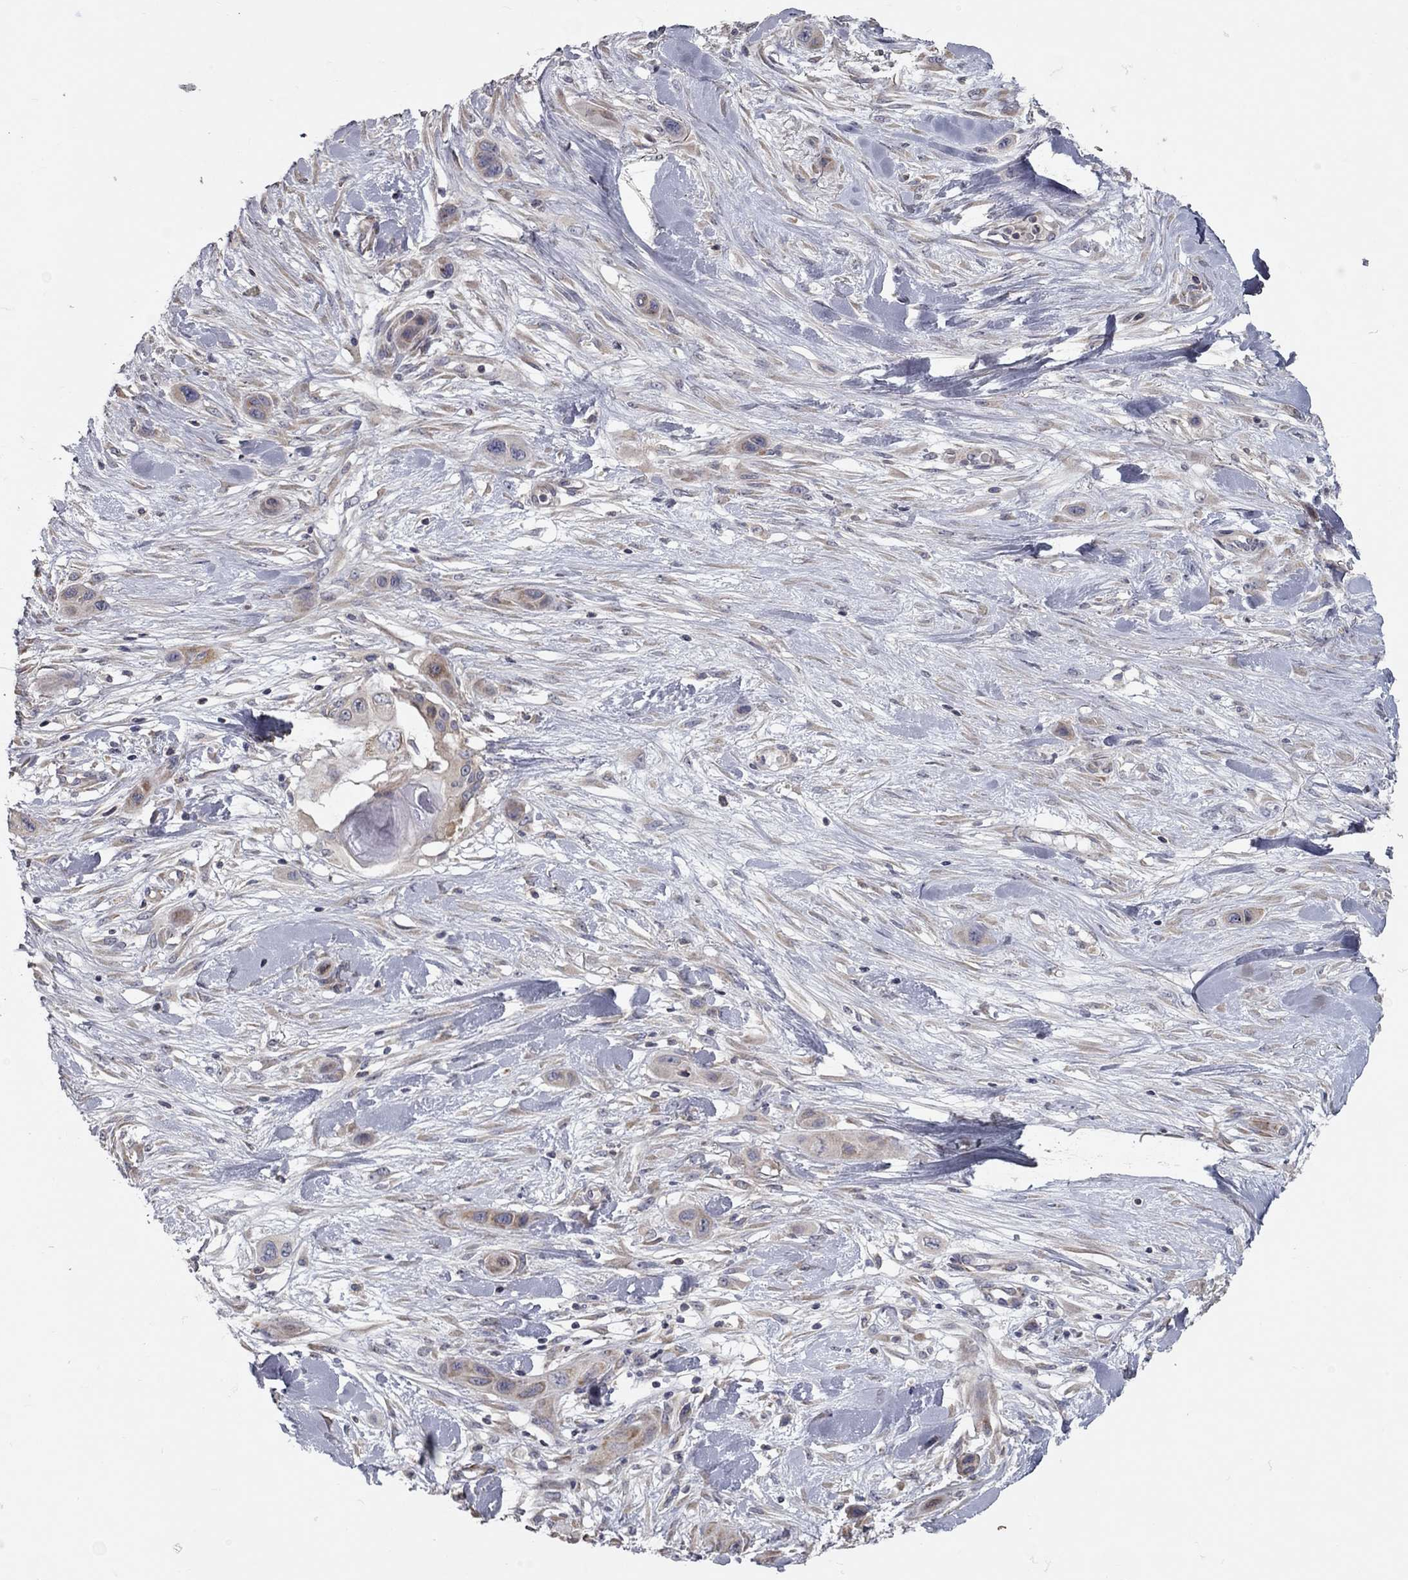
{"staining": {"intensity": "moderate", "quantity": "<25%", "location": "cytoplasmic/membranous"}, "tissue": "skin cancer", "cell_type": "Tumor cells", "image_type": "cancer", "snomed": [{"axis": "morphology", "description": "Squamous cell carcinoma, NOS"}, {"axis": "topography", "description": "Skin"}], "caption": "Tumor cells exhibit low levels of moderate cytoplasmic/membranous positivity in approximately <25% of cells in human skin cancer (squamous cell carcinoma).", "gene": "XAGE2", "patient": {"sex": "male", "age": 79}}